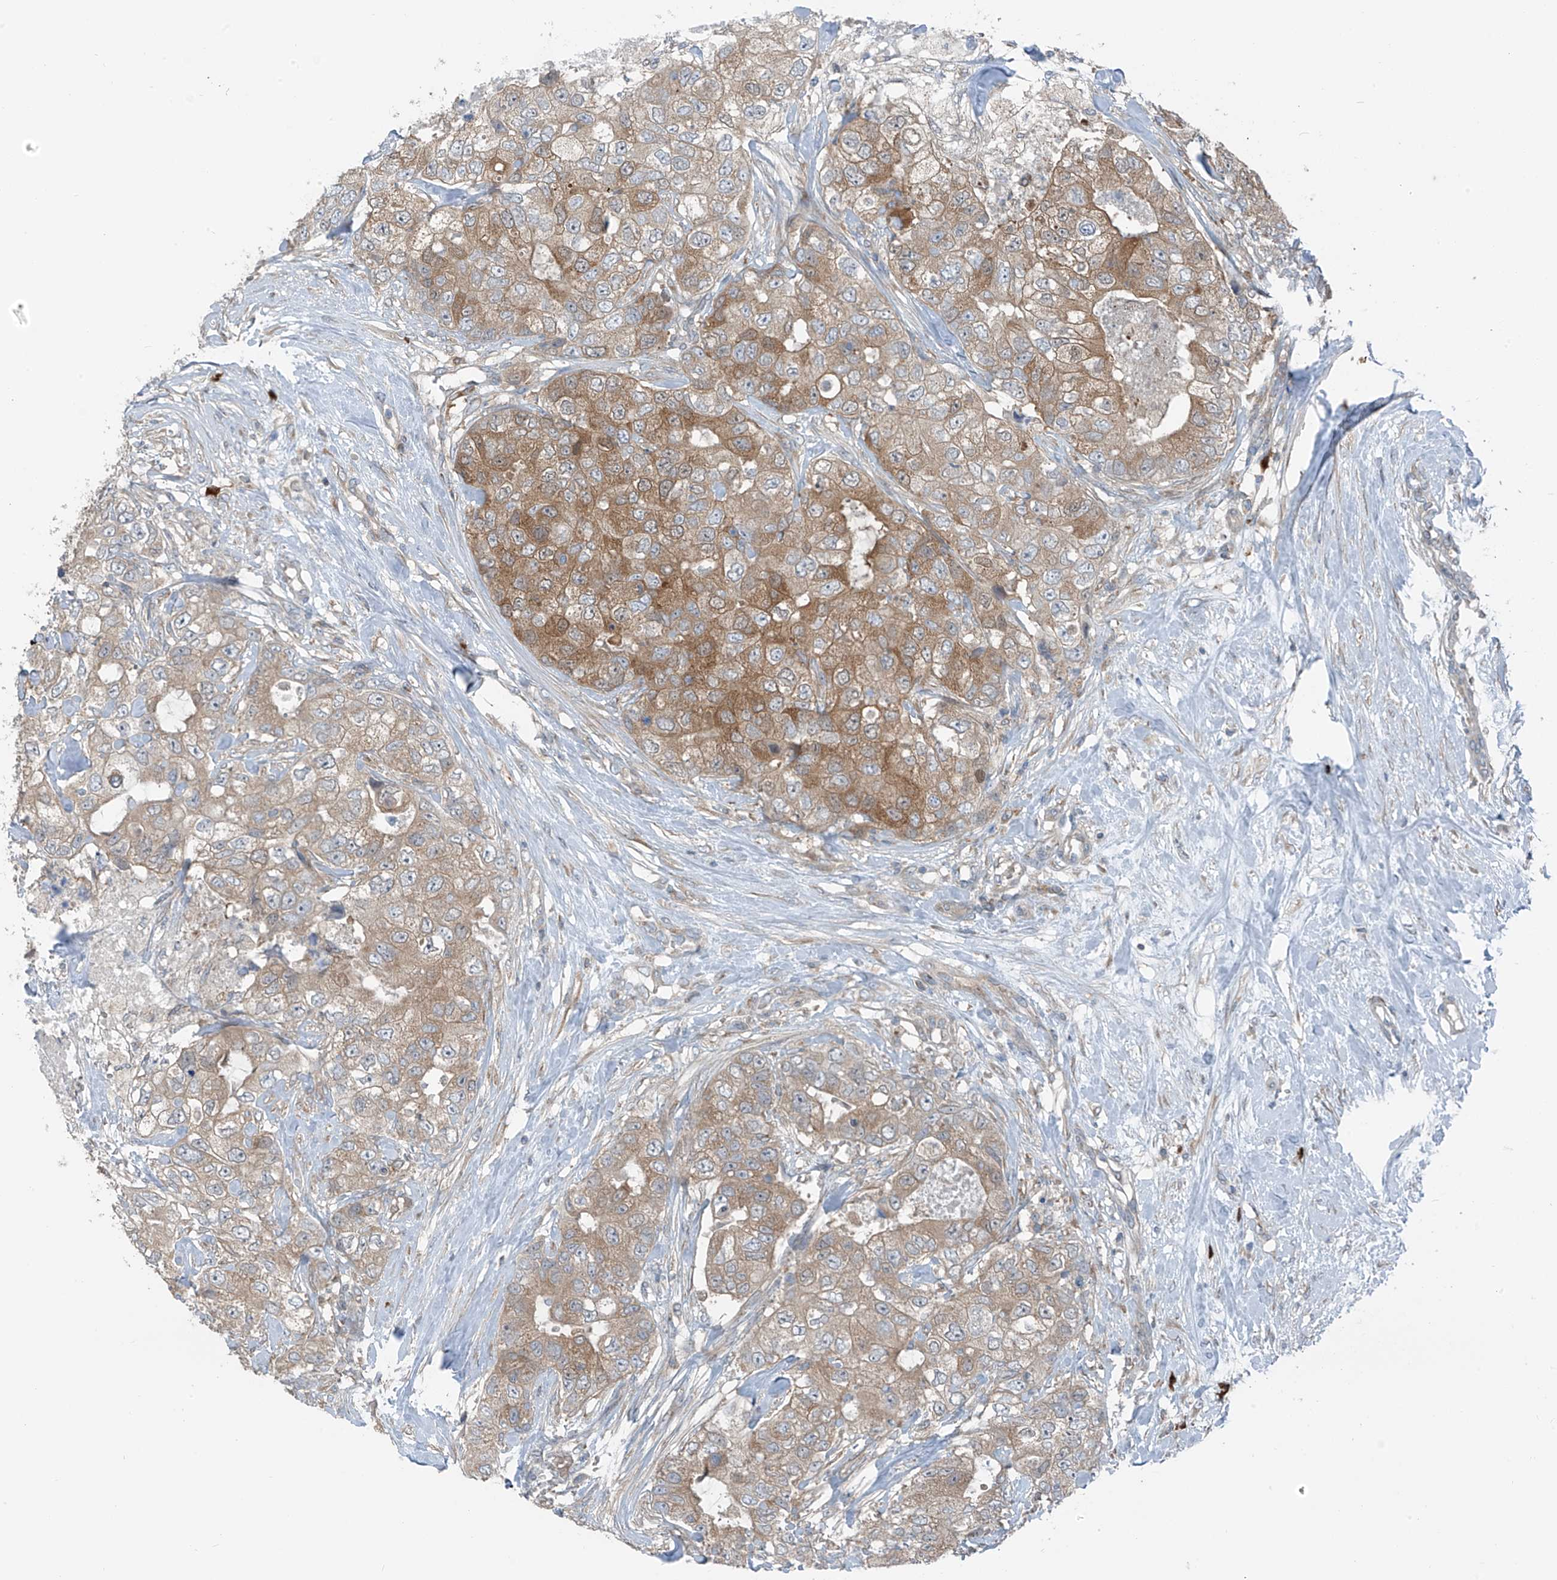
{"staining": {"intensity": "moderate", "quantity": ">75%", "location": "cytoplasmic/membranous"}, "tissue": "breast cancer", "cell_type": "Tumor cells", "image_type": "cancer", "snomed": [{"axis": "morphology", "description": "Duct carcinoma"}, {"axis": "topography", "description": "Breast"}], "caption": "The image reveals a brown stain indicating the presence of a protein in the cytoplasmic/membranous of tumor cells in breast cancer (invasive ductal carcinoma).", "gene": "SLC12A6", "patient": {"sex": "female", "age": 62}}